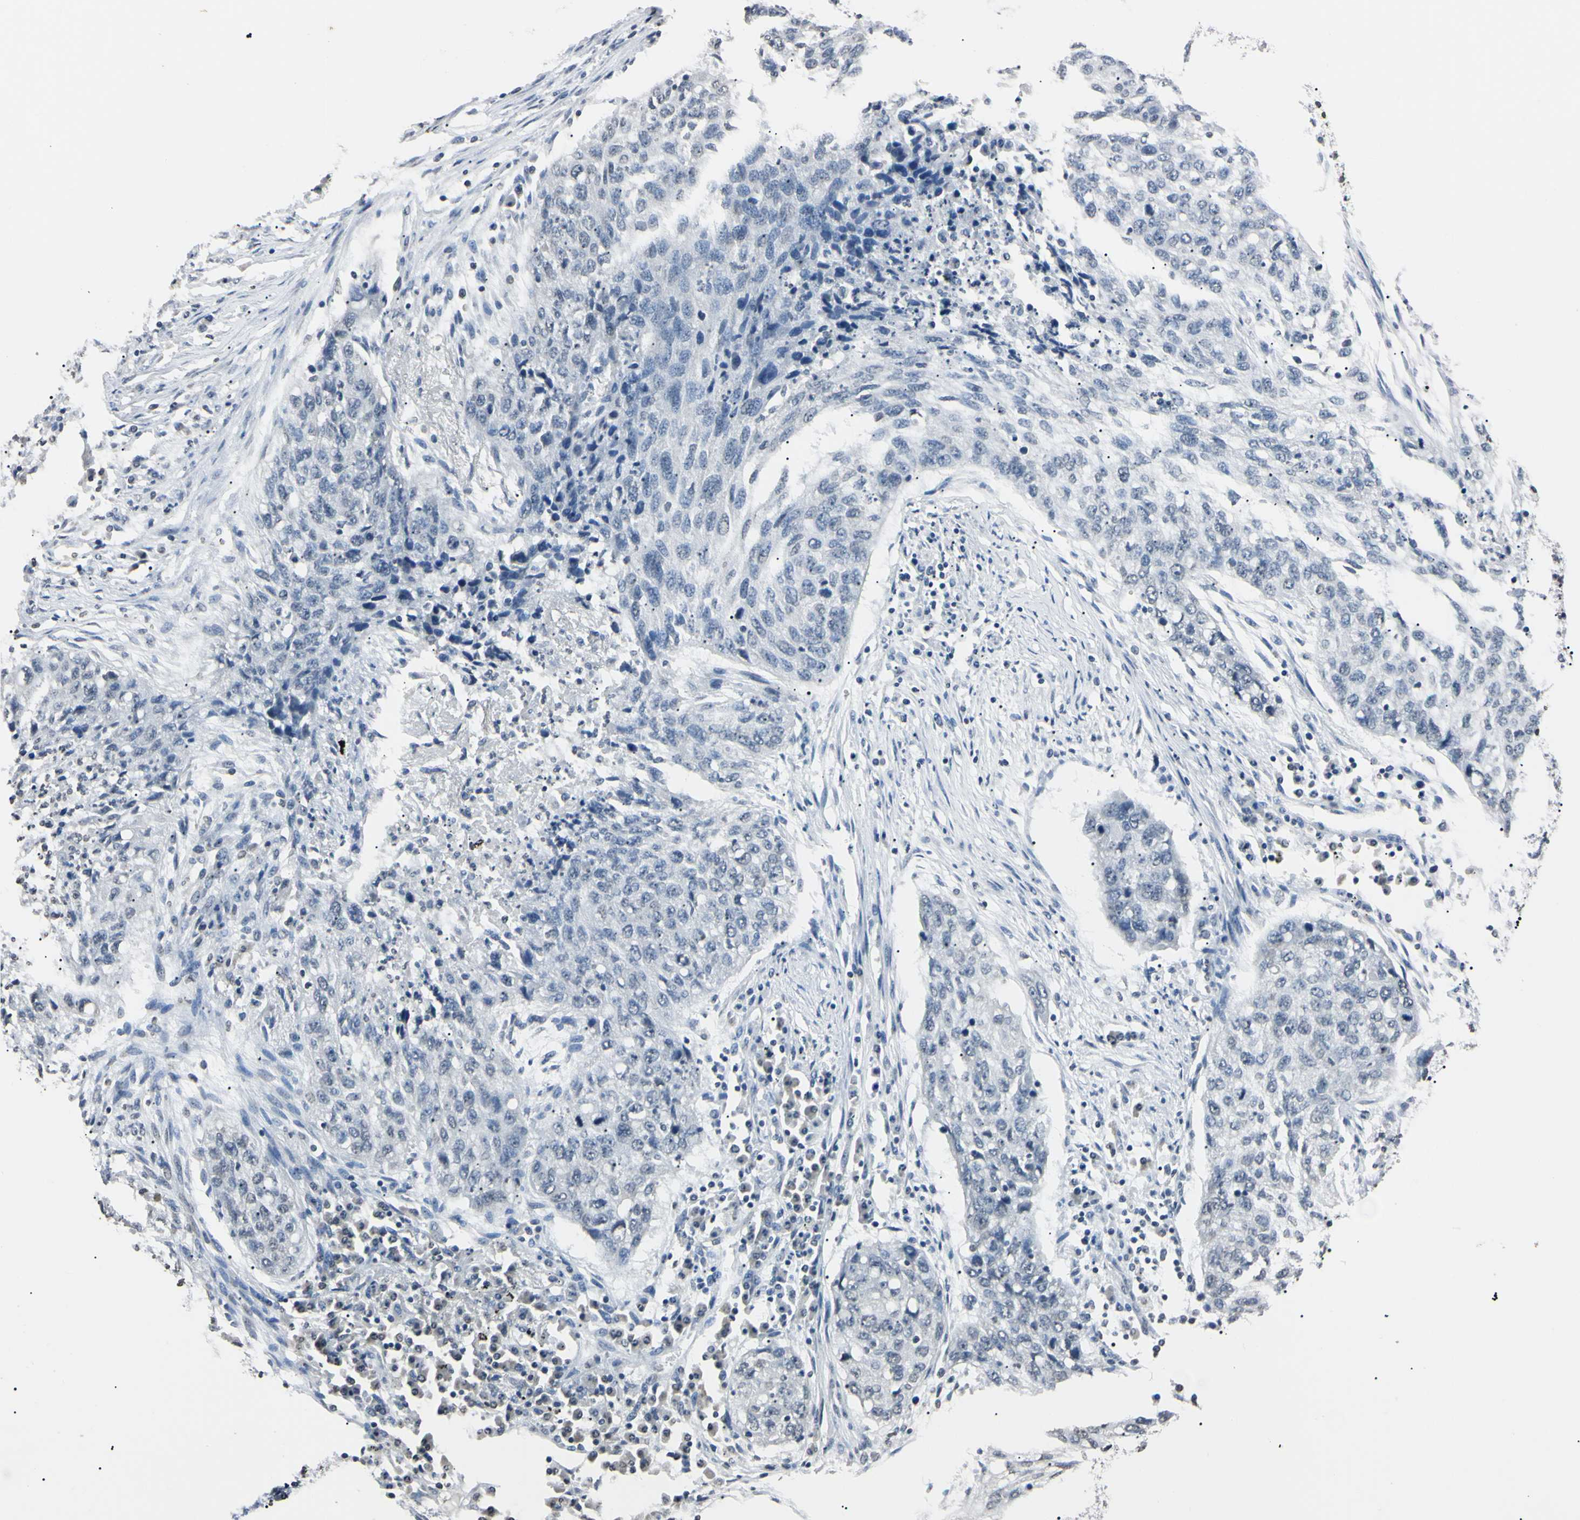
{"staining": {"intensity": "weak", "quantity": "<25%", "location": "nuclear"}, "tissue": "lung cancer", "cell_type": "Tumor cells", "image_type": "cancer", "snomed": [{"axis": "morphology", "description": "Squamous cell carcinoma, NOS"}, {"axis": "topography", "description": "Lung"}], "caption": "Immunohistochemistry (IHC) histopathology image of human lung cancer (squamous cell carcinoma) stained for a protein (brown), which shows no positivity in tumor cells.", "gene": "CDC45", "patient": {"sex": "female", "age": 63}}